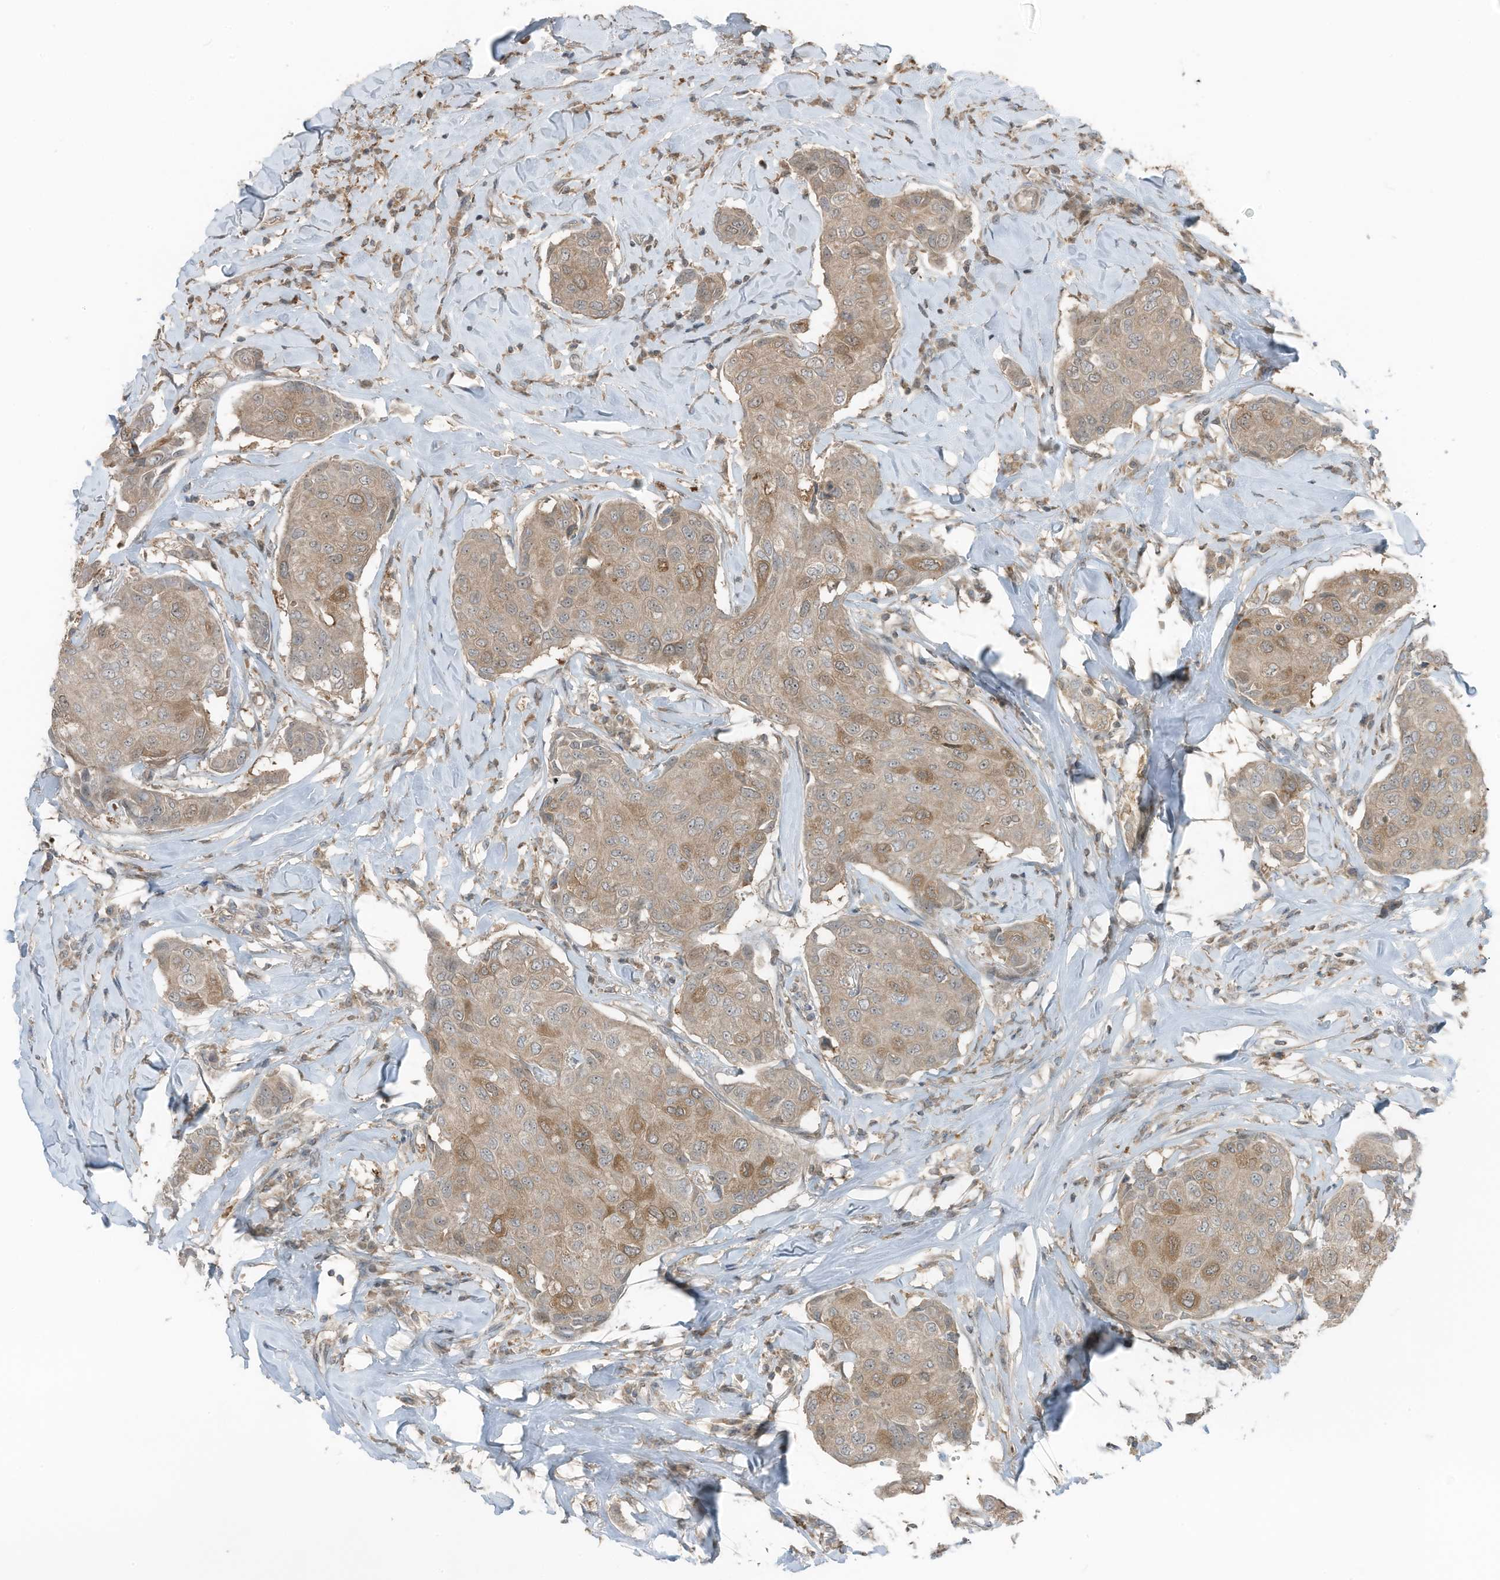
{"staining": {"intensity": "moderate", "quantity": "<25%", "location": "cytoplasmic/membranous"}, "tissue": "breast cancer", "cell_type": "Tumor cells", "image_type": "cancer", "snomed": [{"axis": "morphology", "description": "Duct carcinoma"}, {"axis": "topography", "description": "Breast"}], "caption": "Immunohistochemical staining of invasive ductal carcinoma (breast) reveals moderate cytoplasmic/membranous protein staining in about <25% of tumor cells.", "gene": "TXNDC9", "patient": {"sex": "female", "age": 80}}